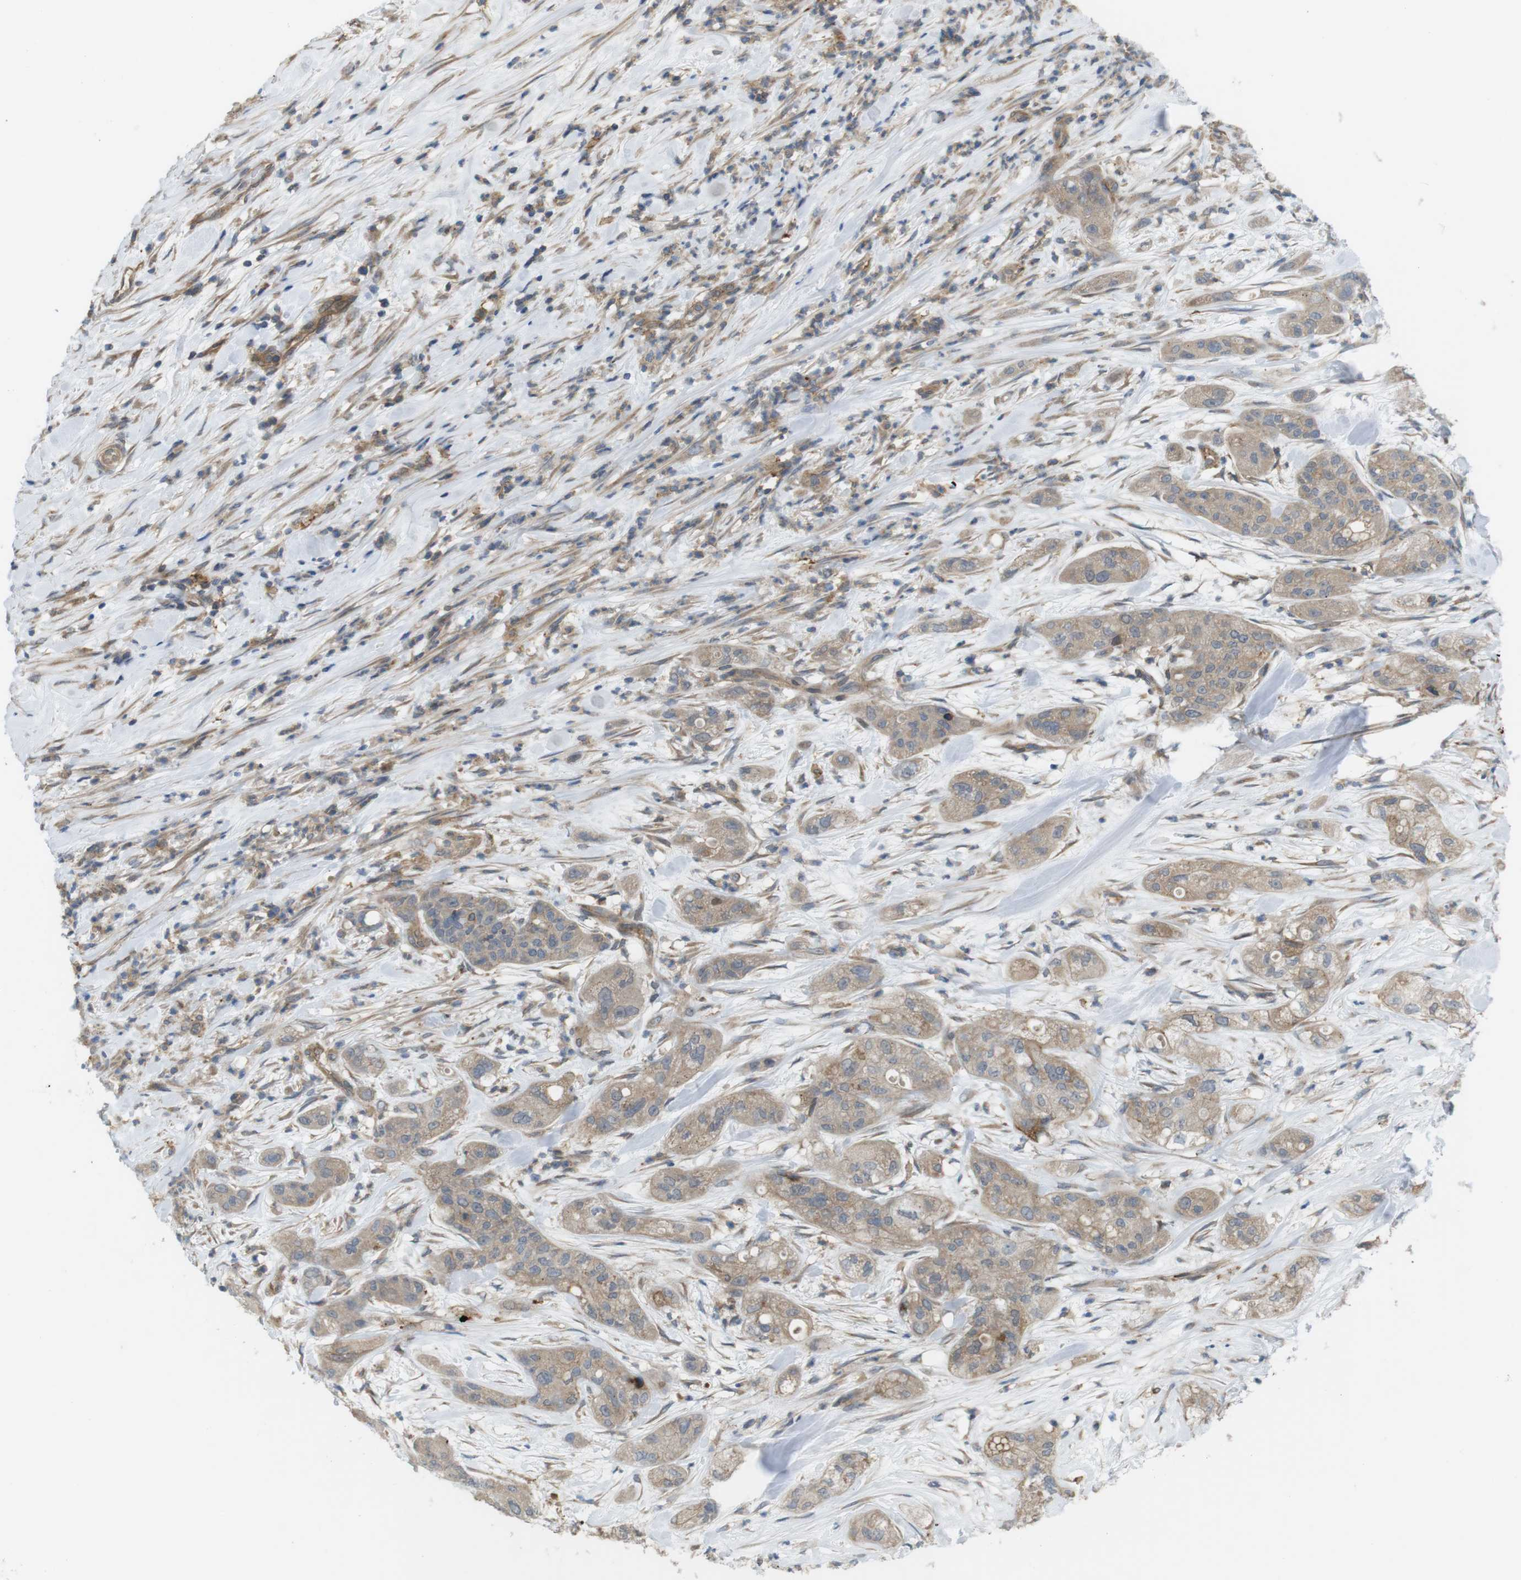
{"staining": {"intensity": "weak", "quantity": ">75%", "location": "cytoplasmic/membranous"}, "tissue": "pancreatic cancer", "cell_type": "Tumor cells", "image_type": "cancer", "snomed": [{"axis": "morphology", "description": "Adenocarcinoma, NOS"}, {"axis": "topography", "description": "Pancreas"}], "caption": "Pancreatic cancer (adenocarcinoma) stained for a protein exhibits weak cytoplasmic/membranous positivity in tumor cells. (DAB (3,3'-diaminobenzidine) = brown stain, brightfield microscopy at high magnification).", "gene": "DDAH2", "patient": {"sex": "female", "age": 78}}